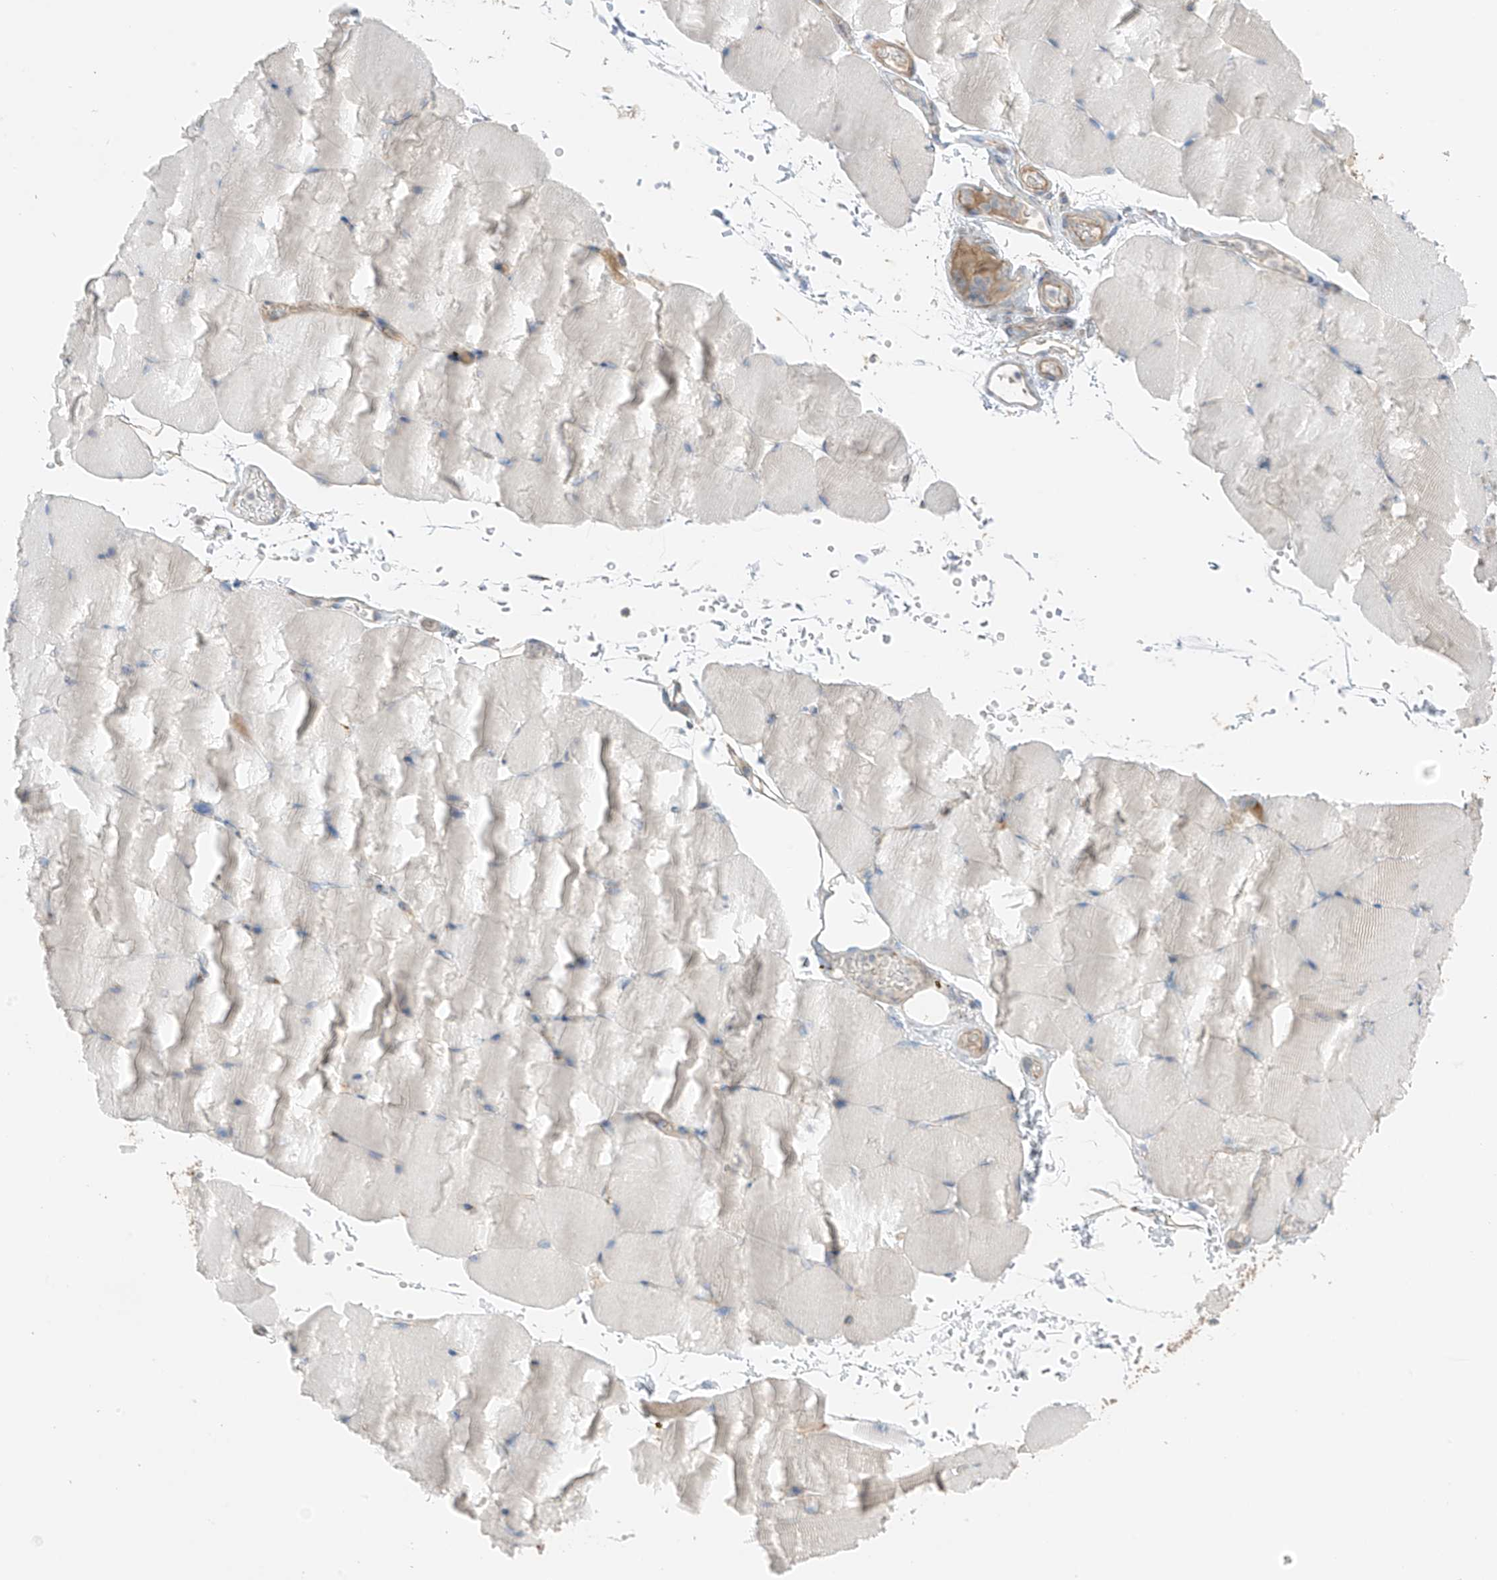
{"staining": {"intensity": "negative", "quantity": "none", "location": "none"}, "tissue": "skeletal muscle", "cell_type": "Myocytes", "image_type": "normal", "snomed": [{"axis": "morphology", "description": "Normal tissue, NOS"}, {"axis": "topography", "description": "Skeletal muscle"}, {"axis": "topography", "description": "Parathyroid gland"}], "caption": "This micrograph is of unremarkable skeletal muscle stained with IHC to label a protein in brown with the nuclei are counter-stained blue. There is no expression in myocytes.", "gene": "NALCN", "patient": {"sex": "female", "age": 37}}